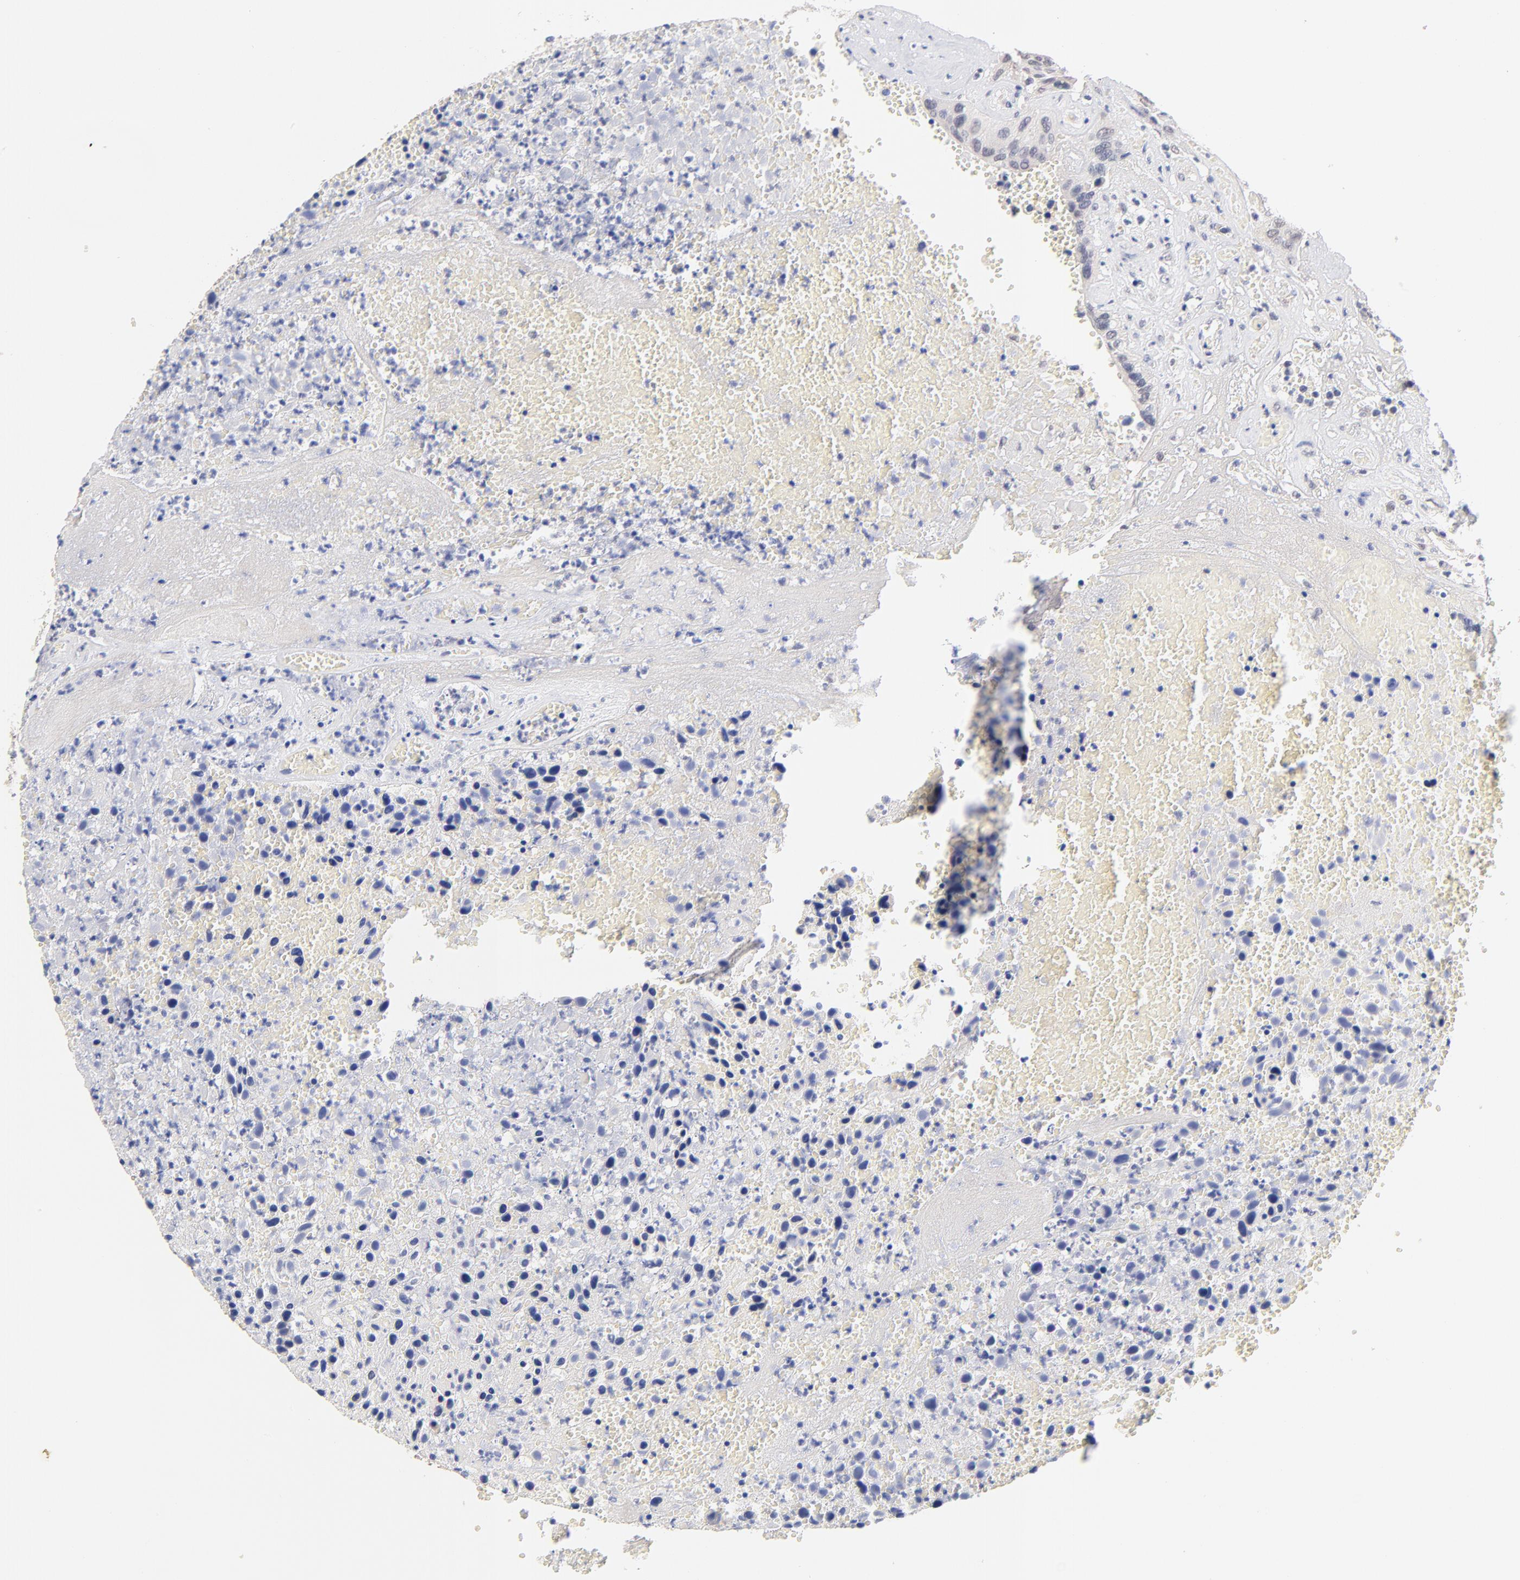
{"staining": {"intensity": "negative", "quantity": "none", "location": "none"}, "tissue": "urothelial cancer", "cell_type": "Tumor cells", "image_type": "cancer", "snomed": [{"axis": "morphology", "description": "Urothelial carcinoma, High grade"}, {"axis": "topography", "description": "Urinary bladder"}], "caption": "Immunohistochemistry image of neoplastic tissue: human urothelial cancer stained with DAB reveals no significant protein staining in tumor cells. (DAB IHC visualized using brightfield microscopy, high magnification).", "gene": "RIBC2", "patient": {"sex": "male", "age": 66}}